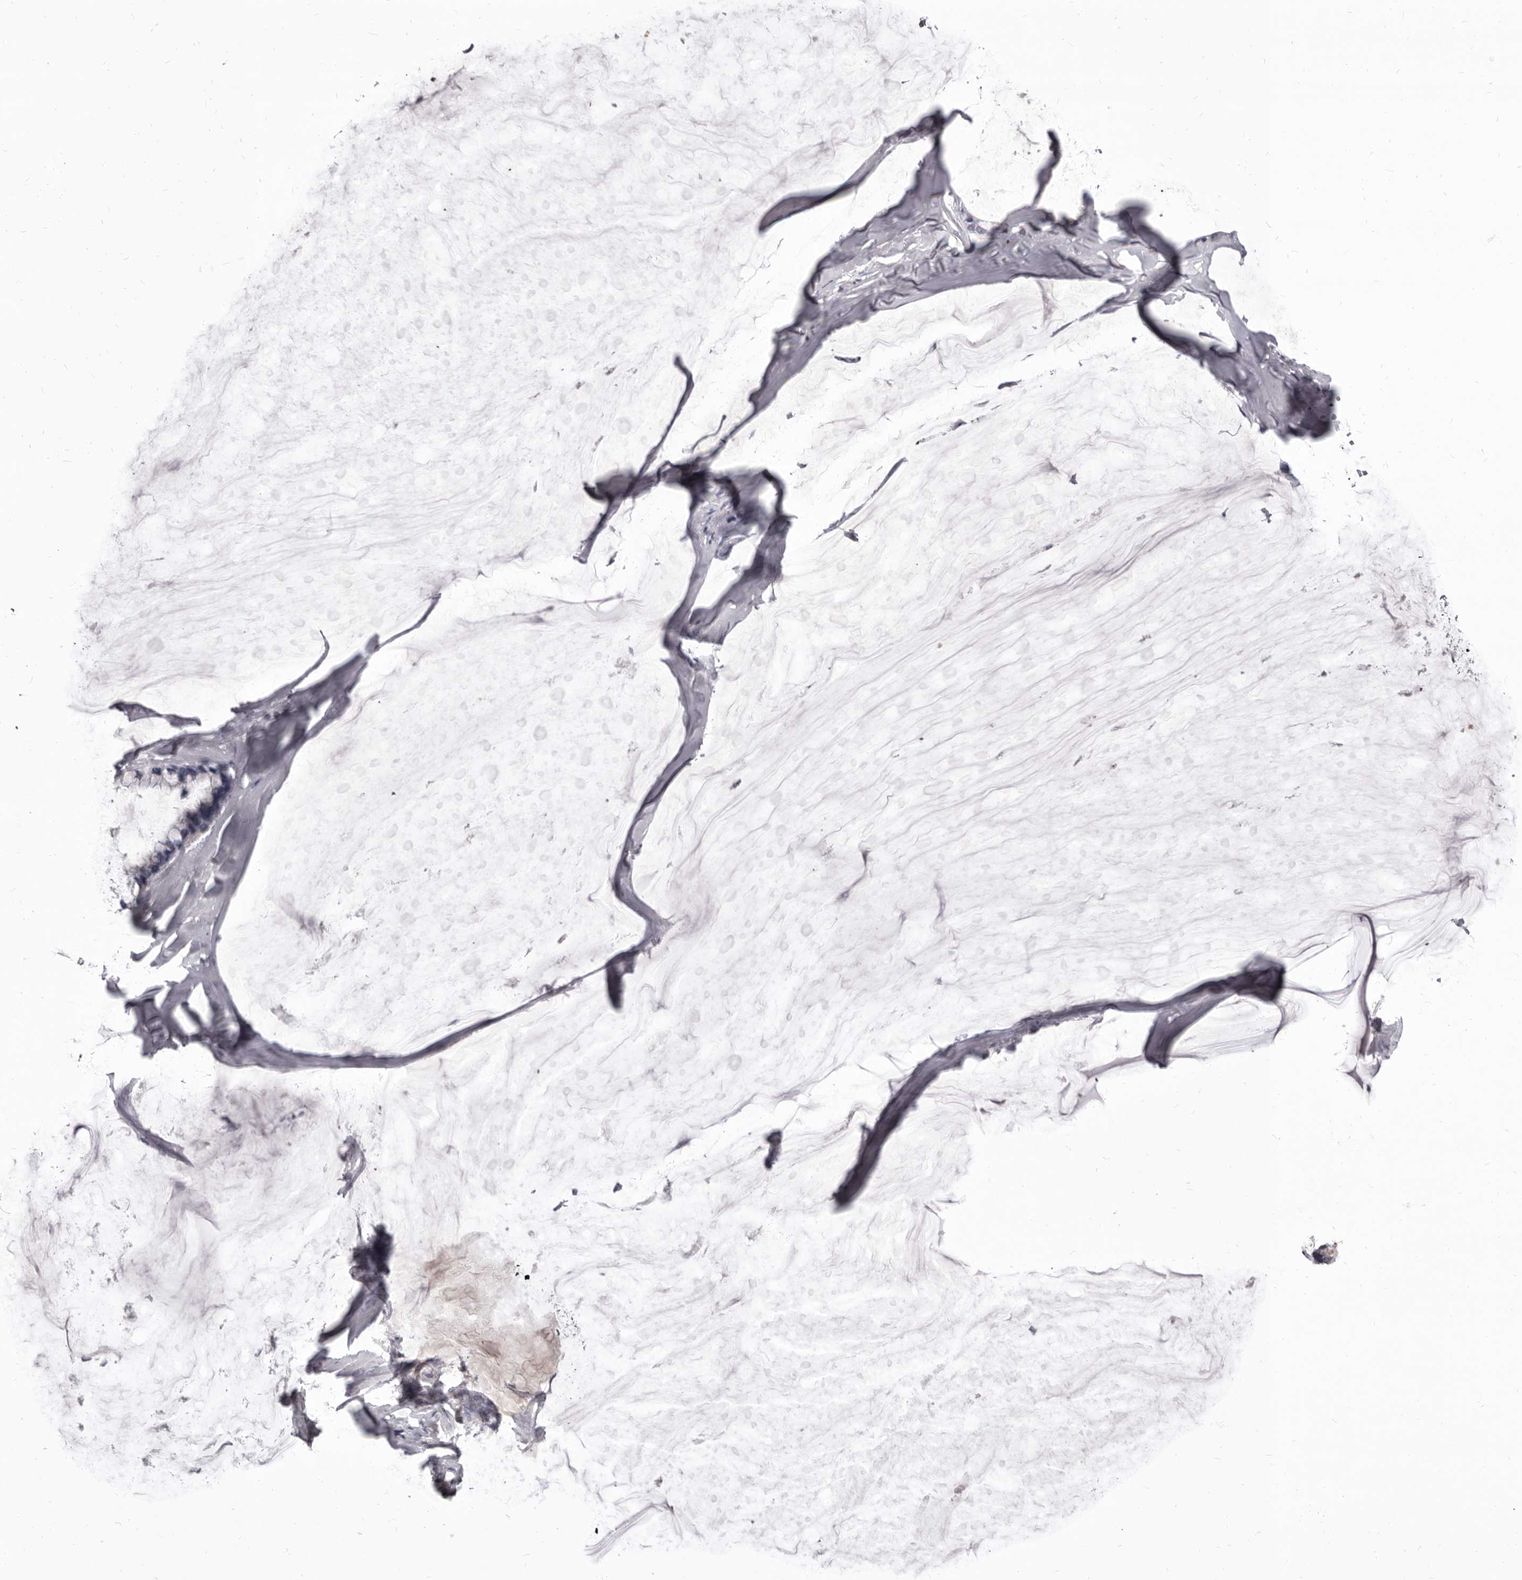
{"staining": {"intensity": "negative", "quantity": "none", "location": "none"}, "tissue": "ovarian cancer", "cell_type": "Tumor cells", "image_type": "cancer", "snomed": [{"axis": "morphology", "description": "Cystadenocarcinoma, mucinous, NOS"}, {"axis": "topography", "description": "Ovary"}], "caption": "Mucinous cystadenocarcinoma (ovarian) was stained to show a protein in brown. There is no significant expression in tumor cells. The staining was performed using DAB (3,3'-diaminobenzidine) to visualize the protein expression in brown, while the nuclei were stained in blue with hematoxylin (Magnification: 20x).", "gene": "GZMH", "patient": {"sex": "female", "age": 39}}